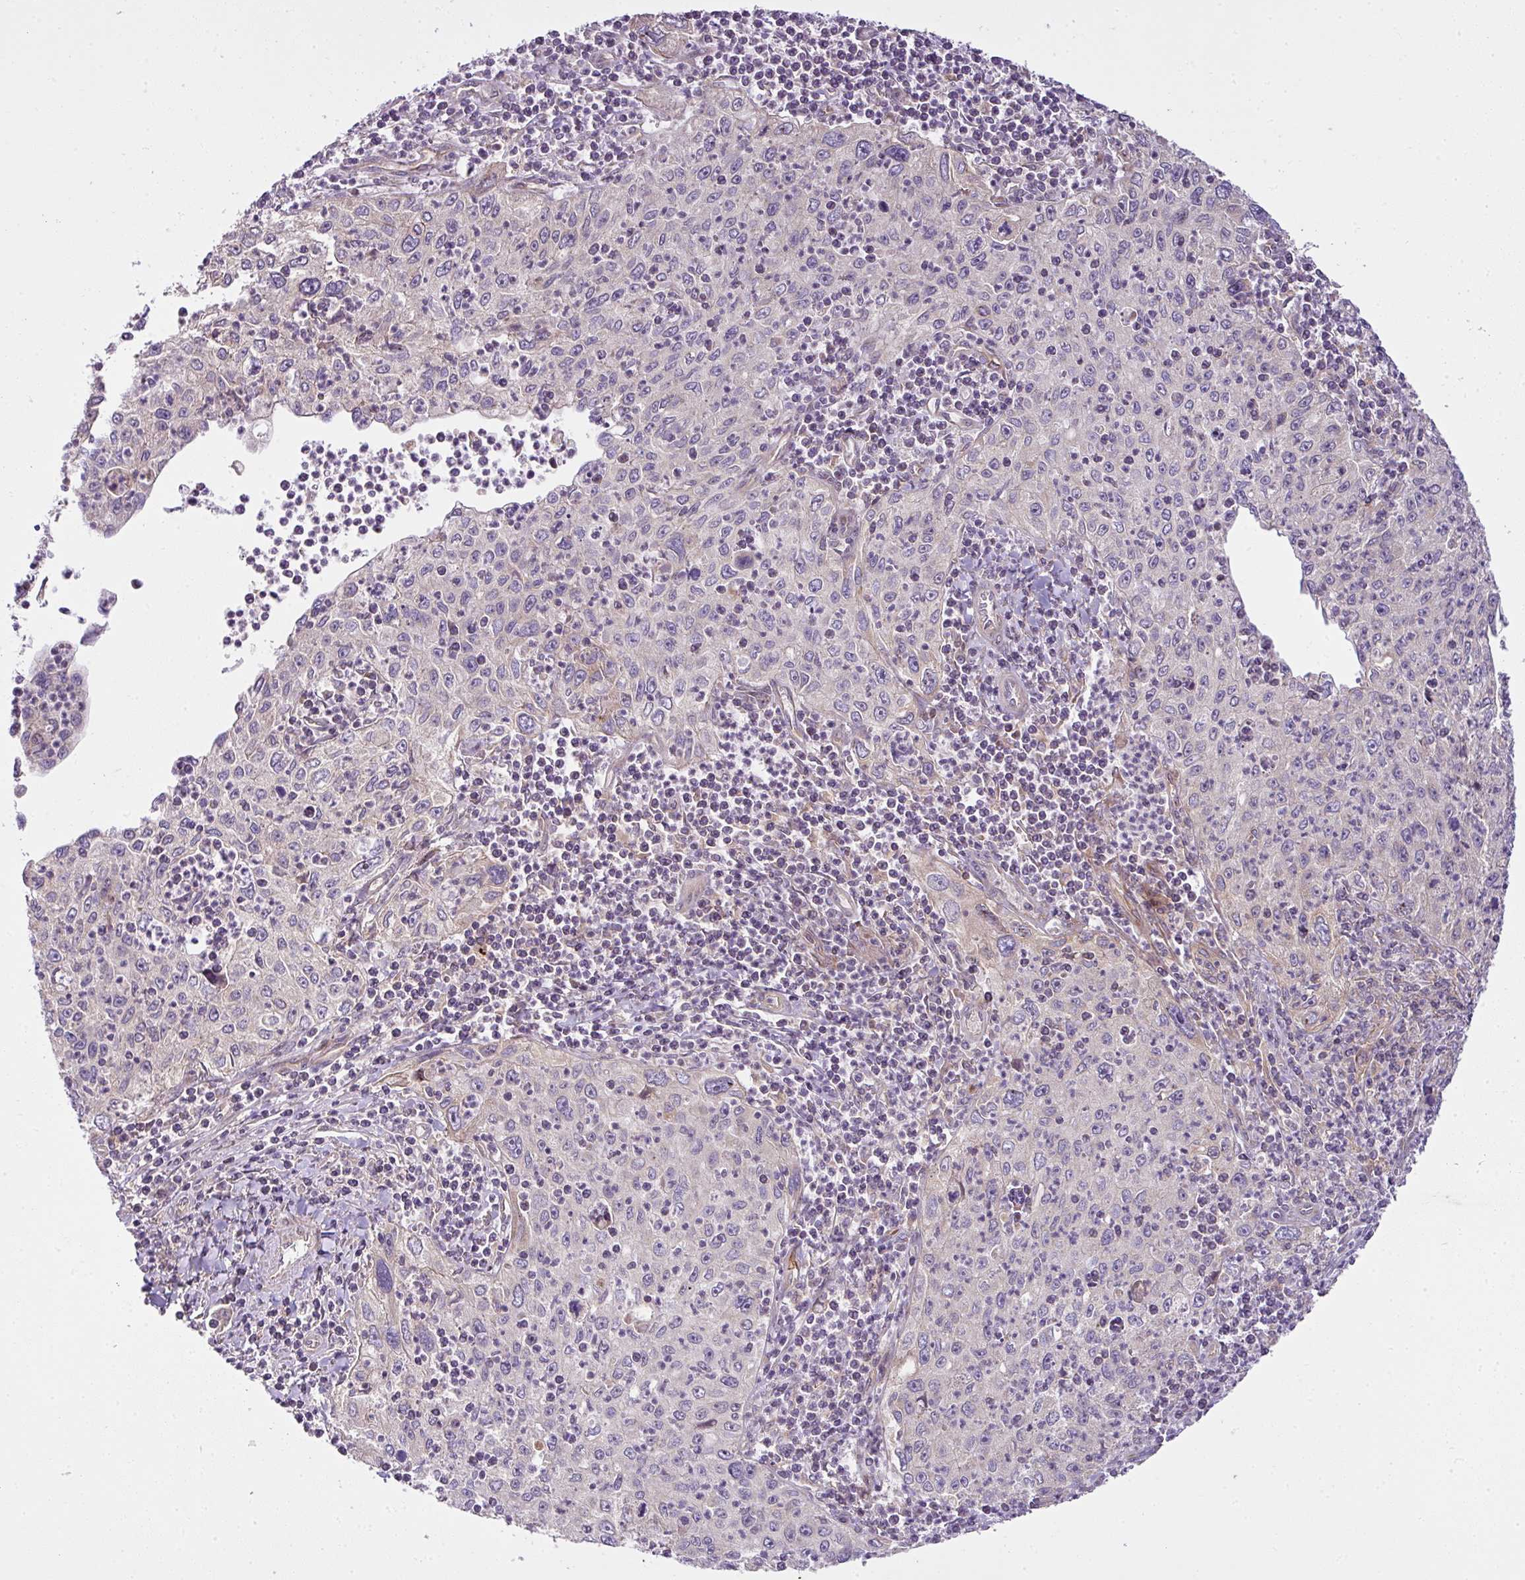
{"staining": {"intensity": "negative", "quantity": "none", "location": "none"}, "tissue": "cervical cancer", "cell_type": "Tumor cells", "image_type": "cancer", "snomed": [{"axis": "morphology", "description": "Squamous cell carcinoma, NOS"}, {"axis": "topography", "description": "Cervix"}], "caption": "A high-resolution image shows immunohistochemistry staining of cervical squamous cell carcinoma, which reveals no significant staining in tumor cells.", "gene": "COX18", "patient": {"sex": "female", "age": 30}}